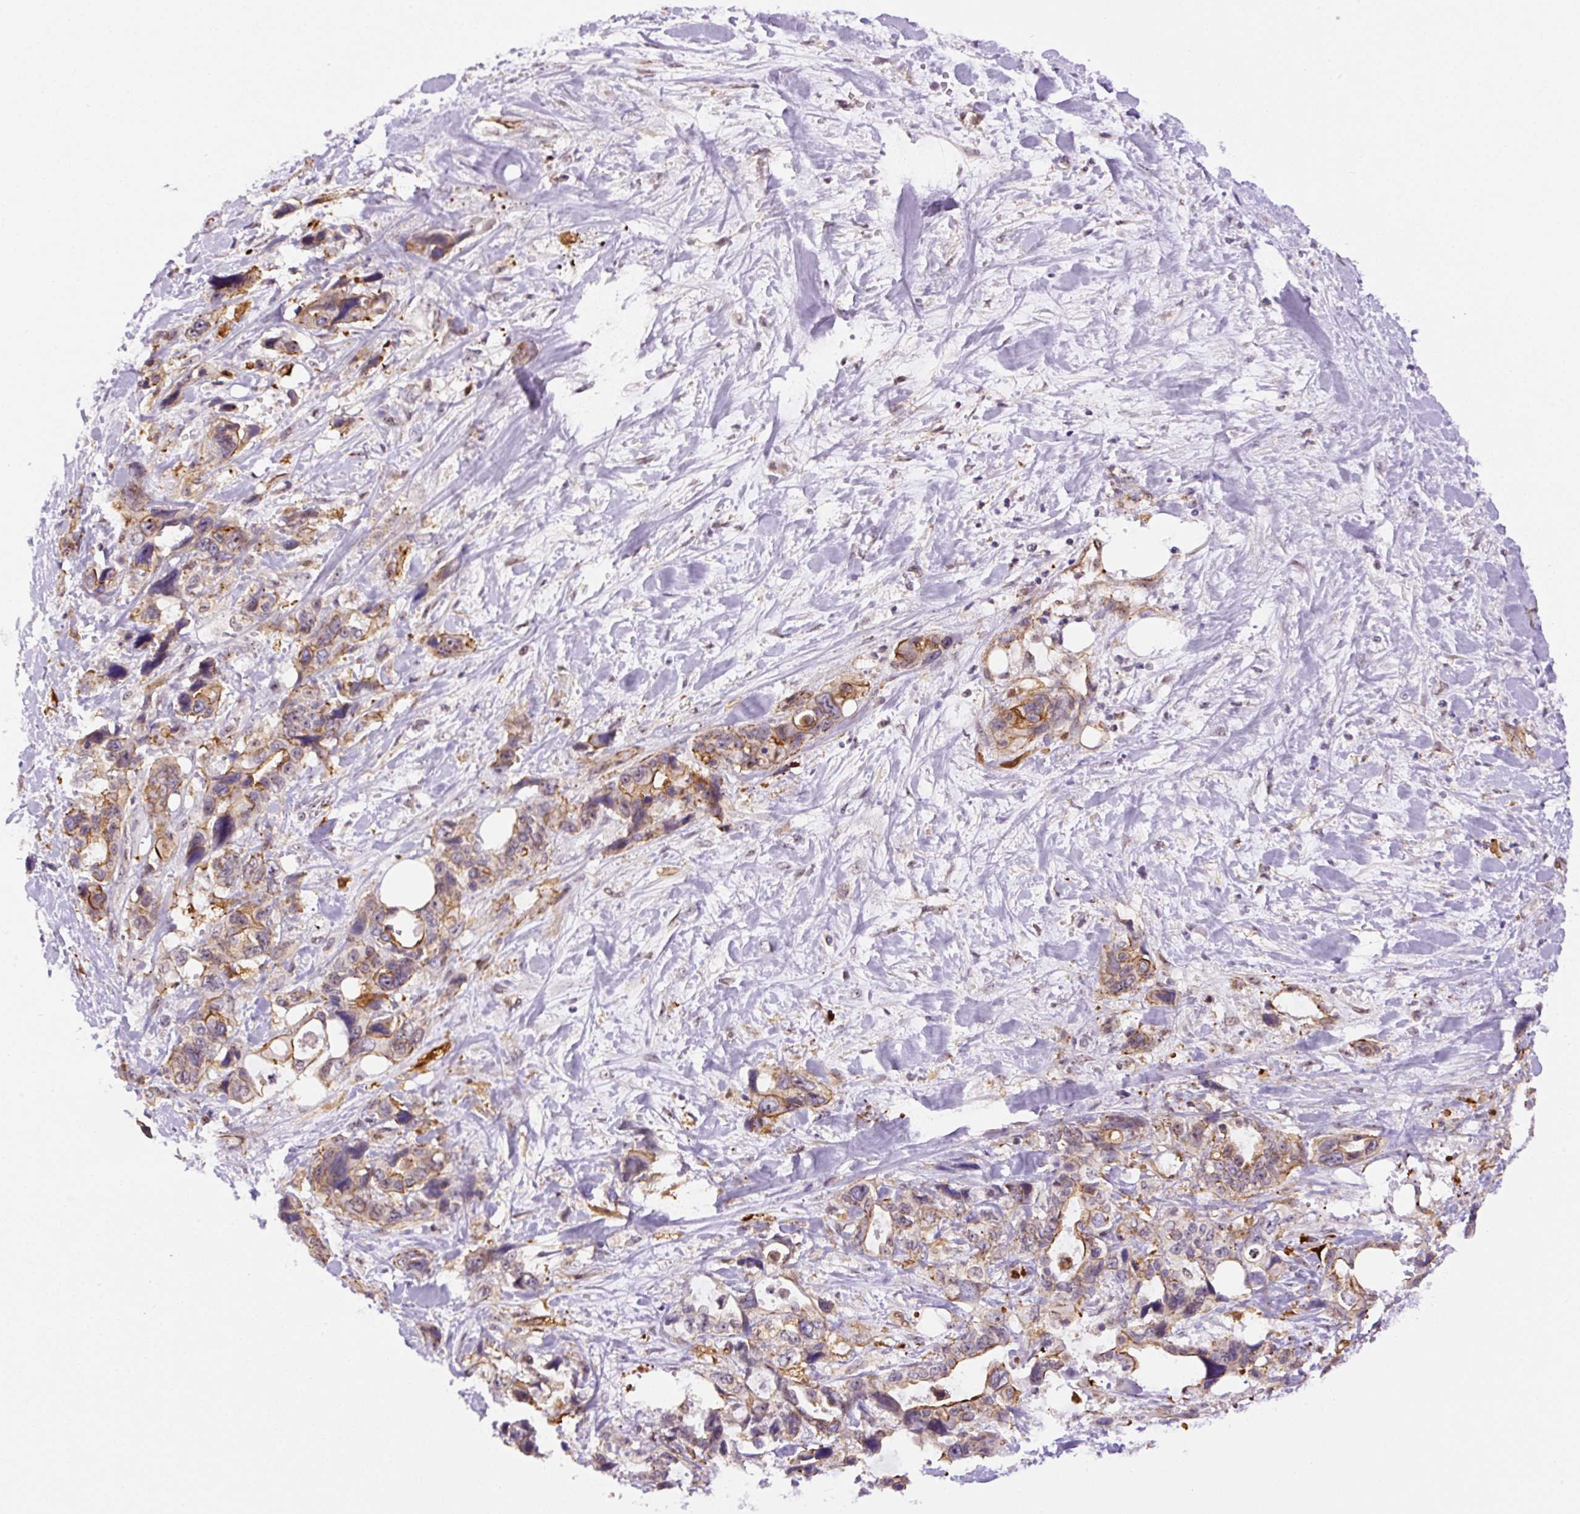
{"staining": {"intensity": "moderate", "quantity": "<25%", "location": "cytoplasmic/membranous"}, "tissue": "pancreatic cancer", "cell_type": "Tumor cells", "image_type": "cancer", "snomed": [{"axis": "morphology", "description": "Adenocarcinoma, NOS"}, {"axis": "topography", "description": "Pancreas"}], "caption": "A brown stain labels moderate cytoplasmic/membranous staining of a protein in adenocarcinoma (pancreatic) tumor cells.", "gene": "MYO5C", "patient": {"sex": "male", "age": 46}}